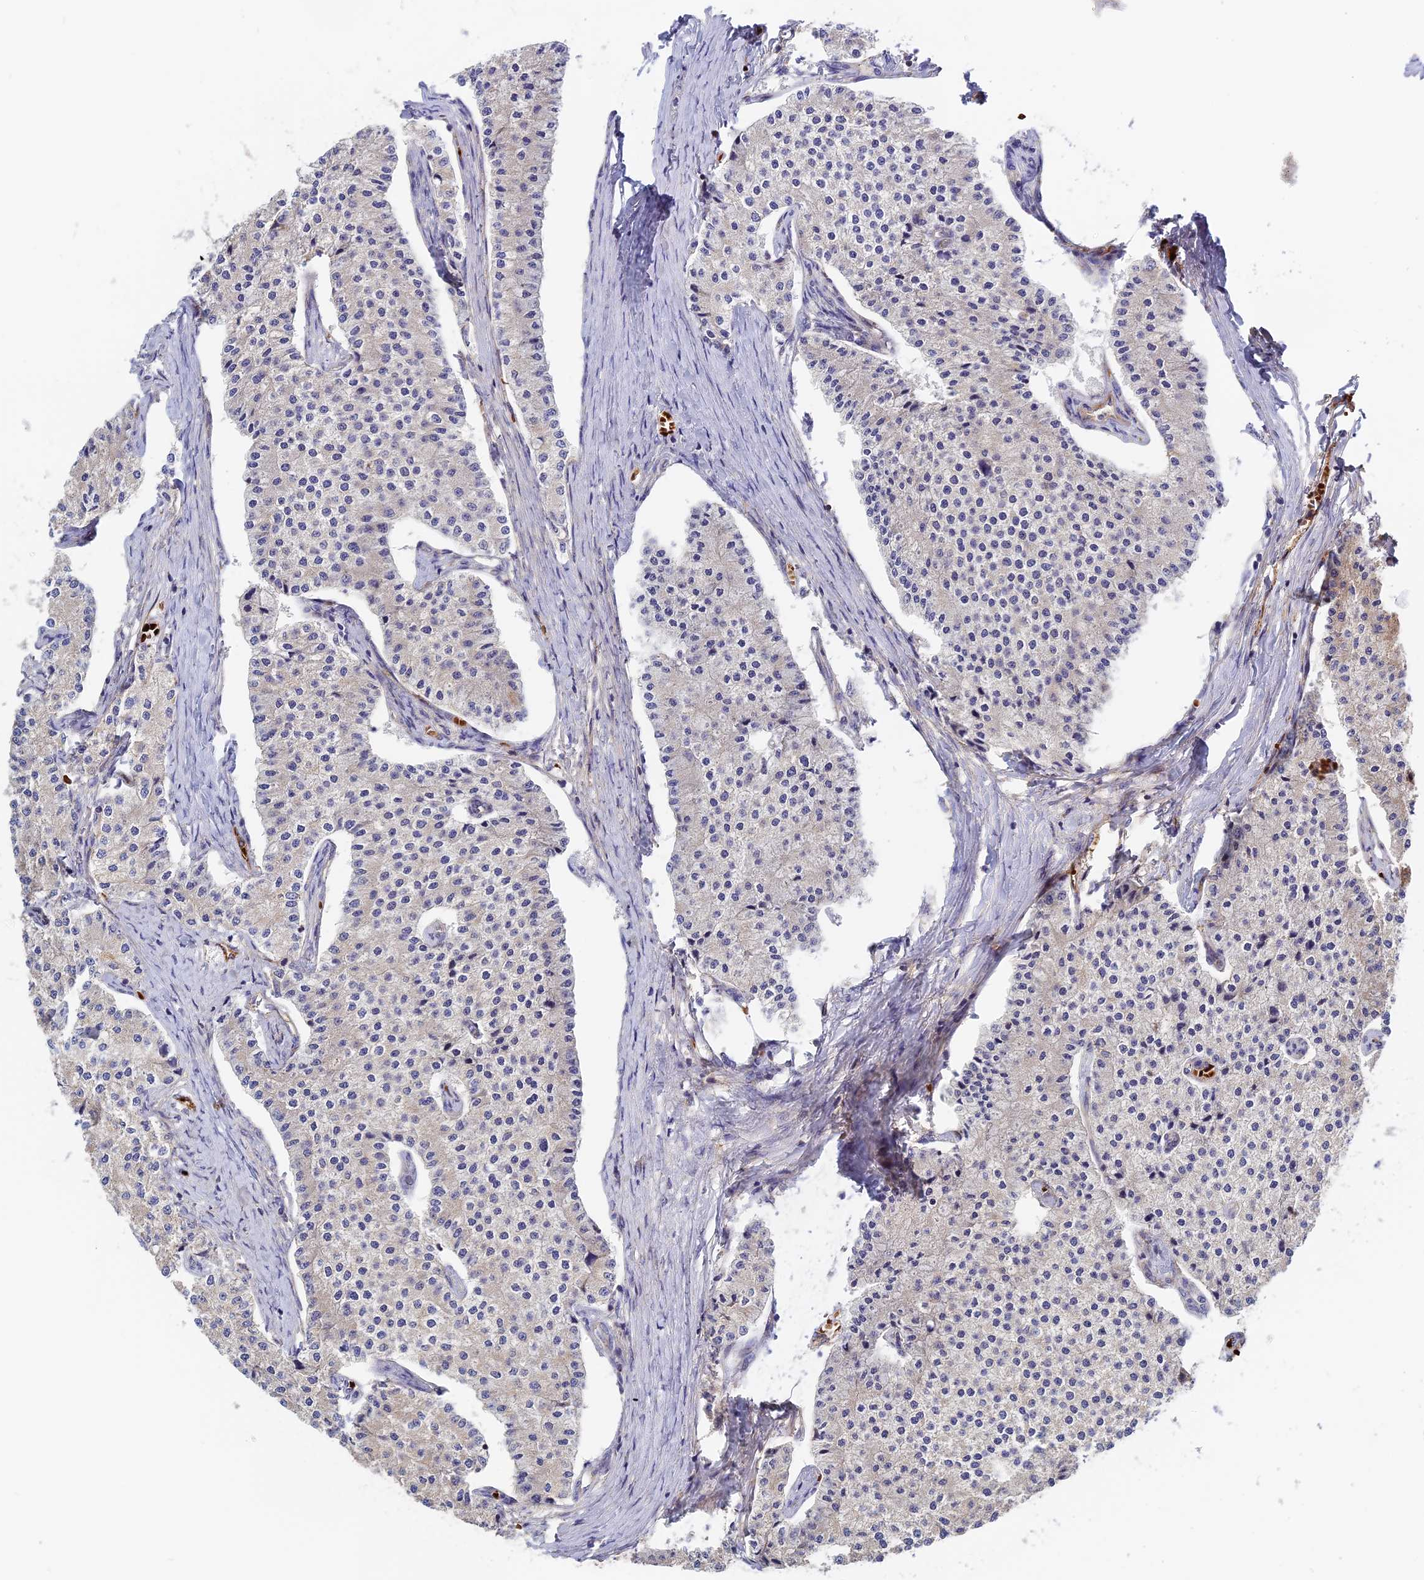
{"staining": {"intensity": "negative", "quantity": "none", "location": "none"}, "tissue": "carcinoid", "cell_type": "Tumor cells", "image_type": "cancer", "snomed": [{"axis": "morphology", "description": "Carcinoid, malignant, NOS"}, {"axis": "topography", "description": "Colon"}], "caption": "Immunohistochemical staining of human carcinoid displays no significant expression in tumor cells. Brightfield microscopy of IHC stained with DAB (3,3'-diaminobenzidine) (brown) and hematoxylin (blue), captured at high magnification.", "gene": "MISP3", "patient": {"sex": "female", "age": 52}}